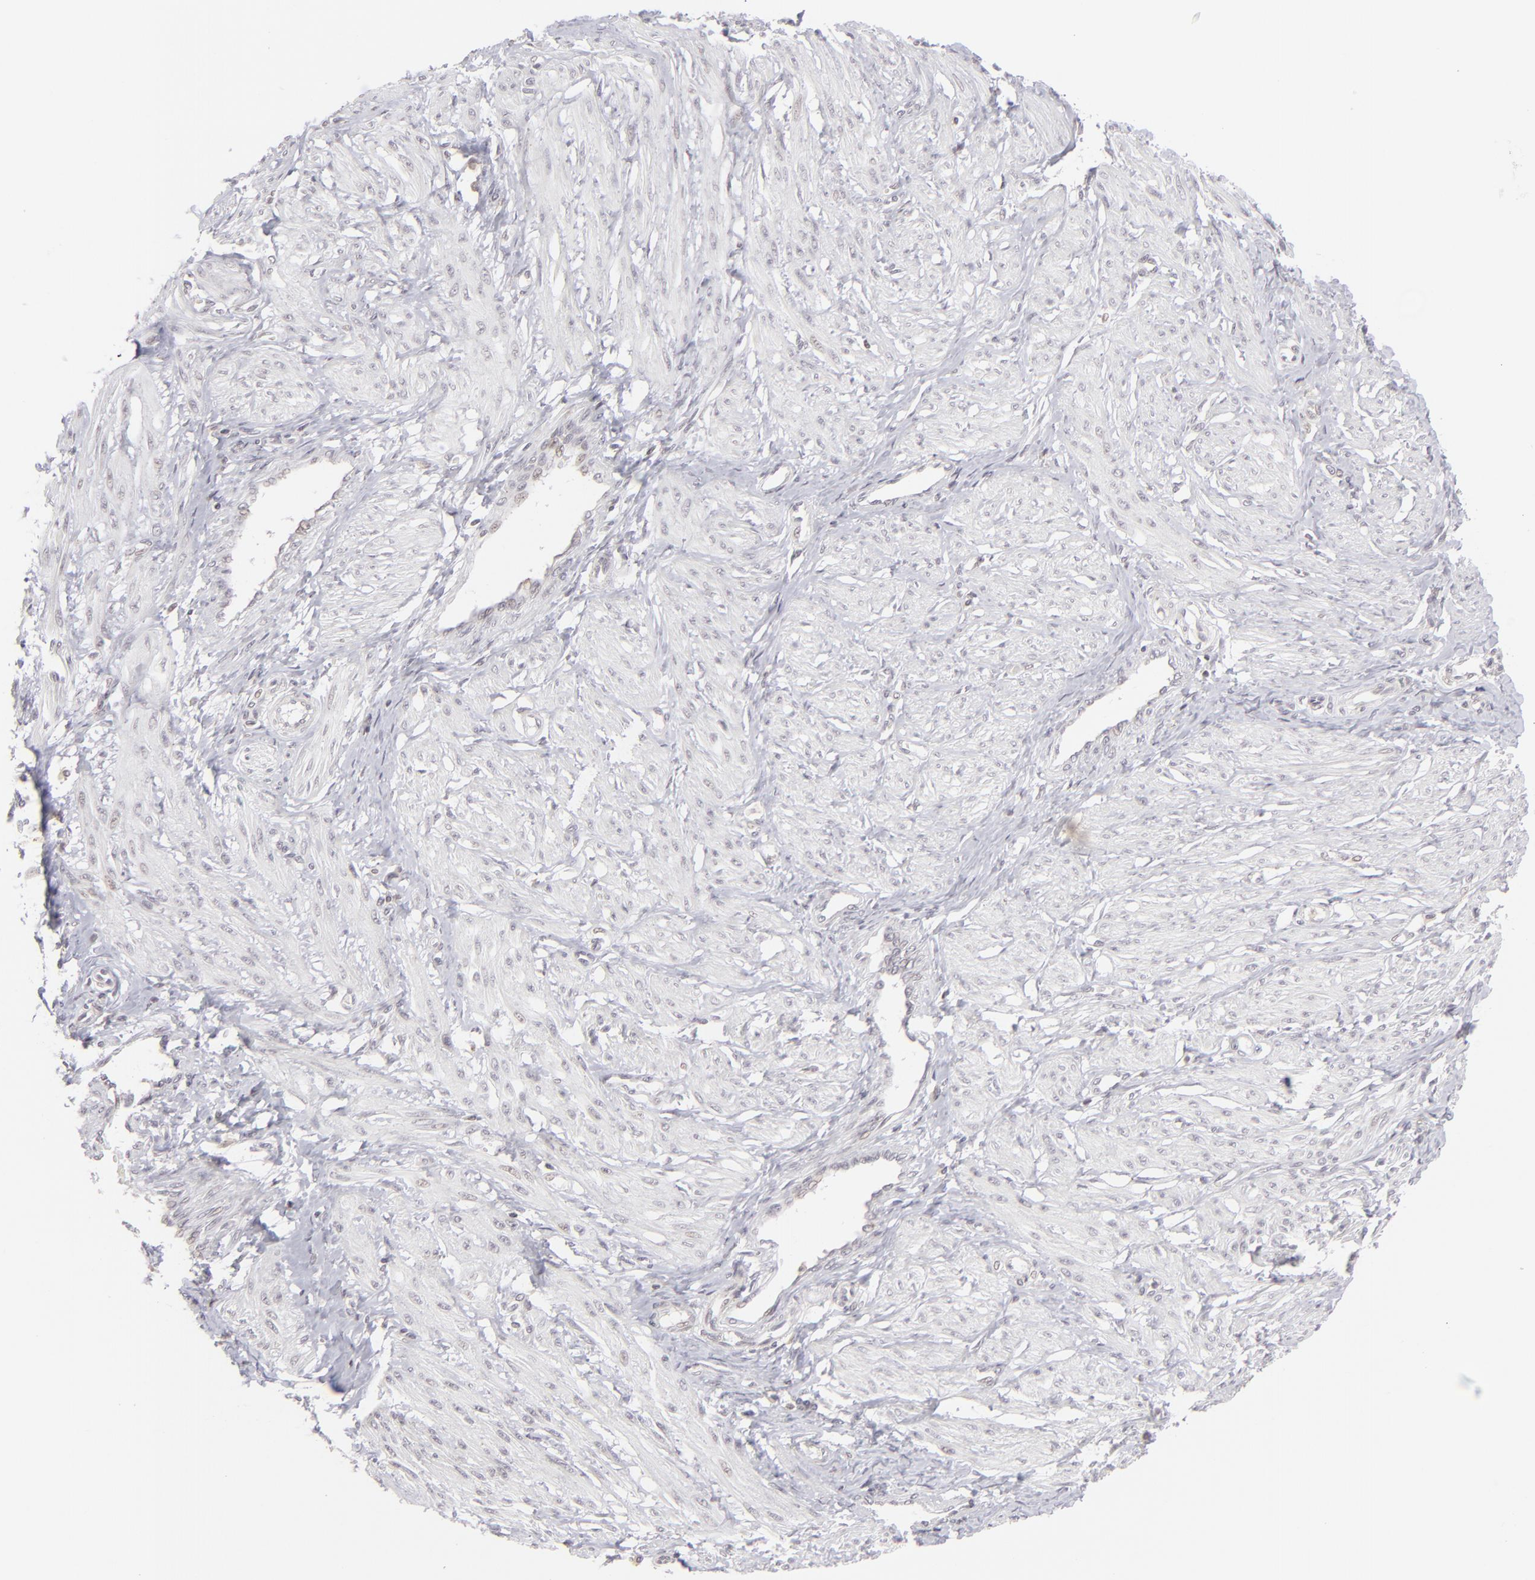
{"staining": {"intensity": "negative", "quantity": "none", "location": "none"}, "tissue": "smooth muscle", "cell_type": "Smooth muscle cells", "image_type": "normal", "snomed": [{"axis": "morphology", "description": "Normal tissue, NOS"}, {"axis": "topography", "description": "Smooth muscle"}, {"axis": "topography", "description": "Uterus"}], "caption": "Smooth muscle cells show no significant expression in normal smooth muscle.", "gene": "CLDN2", "patient": {"sex": "female", "age": 39}}